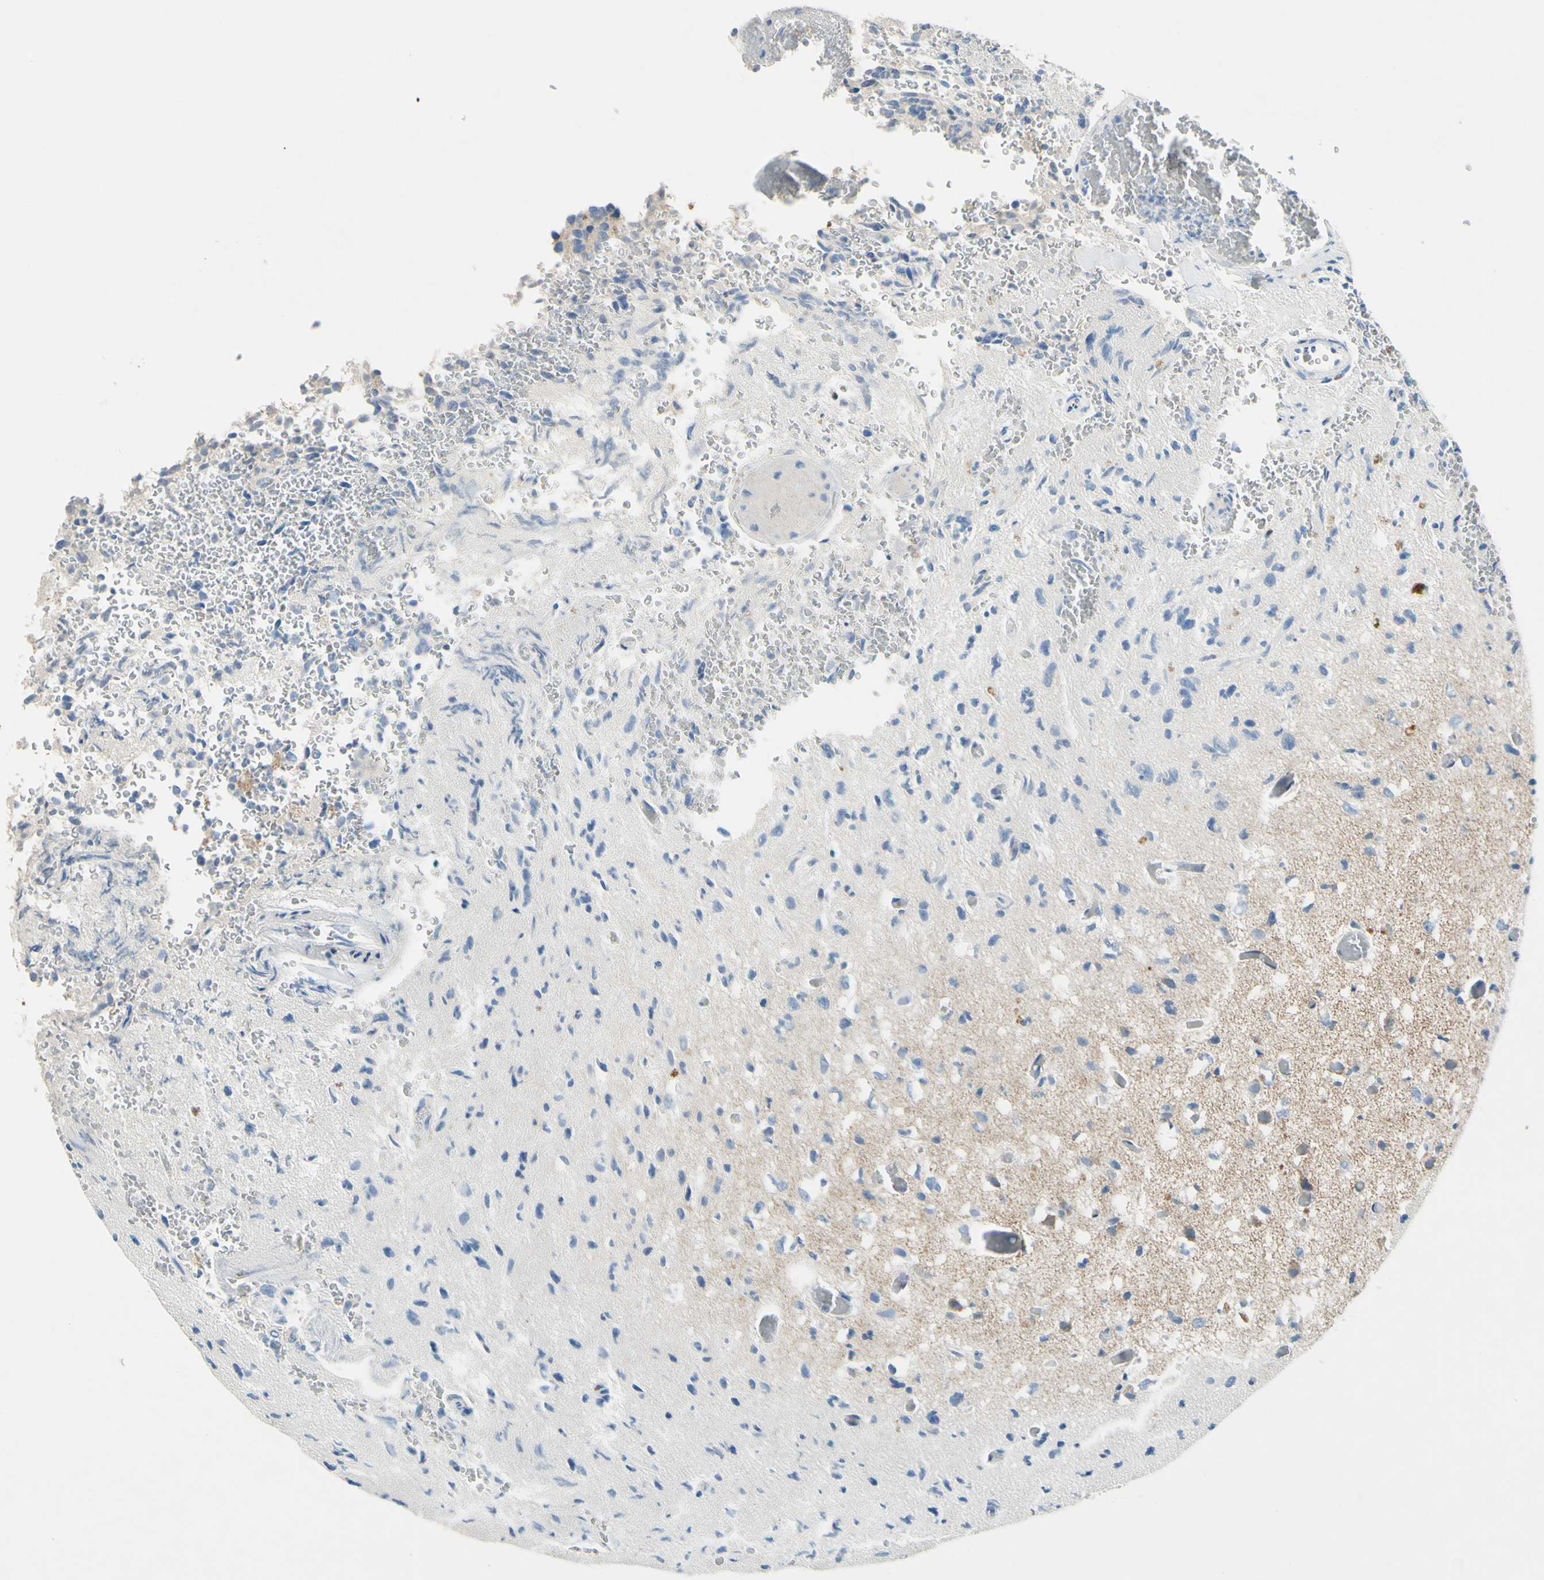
{"staining": {"intensity": "negative", "quantity": "none", "location": "none"}, "tissue": "glioma", "cell_type": "Tumor cells", "image_type": "cancer", "snomed": [{"axis": "morphology", "description": "Glioma, malignant, High grade"}, {"axis": "topography", "description": "pancreas cauda"}], "caption": "Tumor cells are negative for brown protein staining in malignant glioma (high-grade). (Brightfield microscopy of DAB (3,3'-diaminobenzidine) IHC at high magnification).", "gene": "CDH10", "patient": {"sex": "male", "age": 60}}